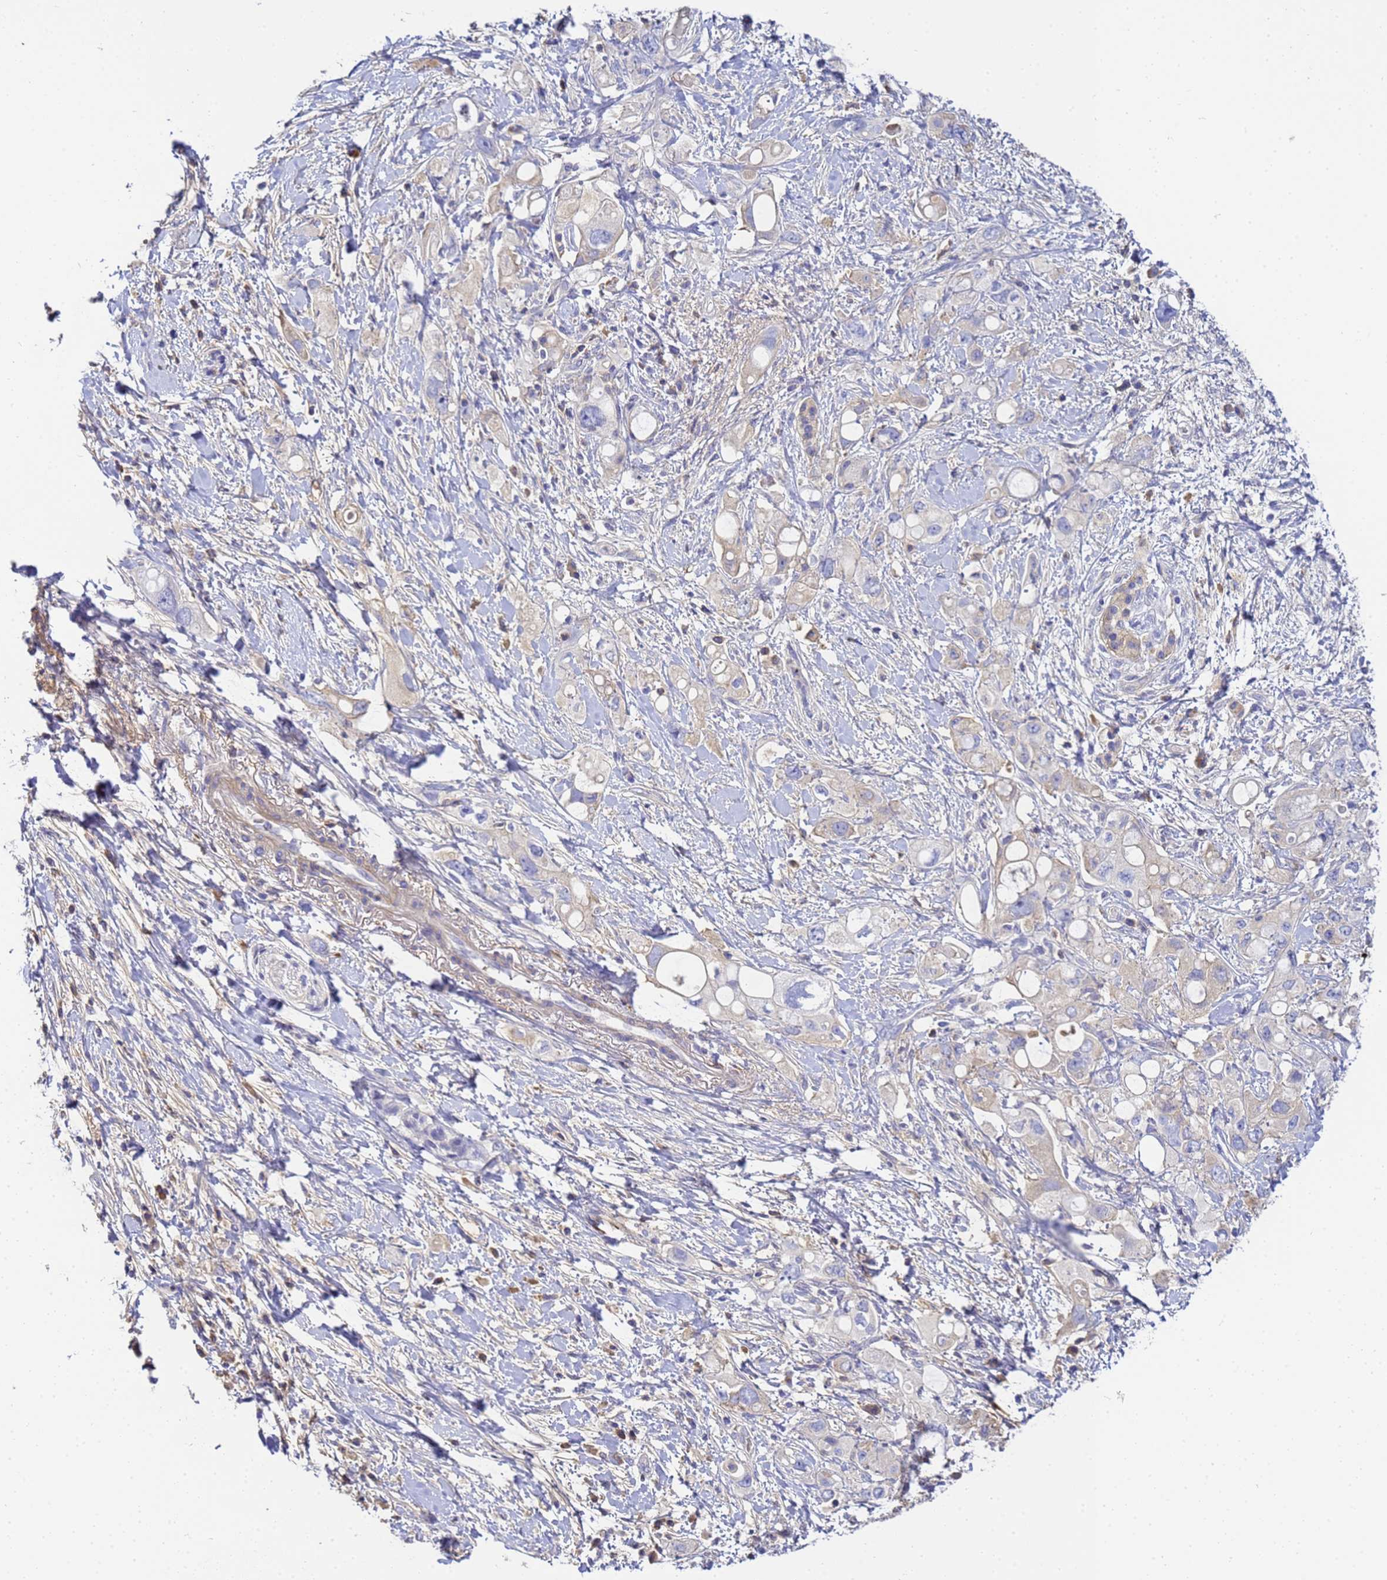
{"staining": {"intensity": "negative", "quantity": "none", "location": "none"}, "tissue": "pancreatic cancer", "cell_type": "Tumor cells", "image_type": "cancer", "snomed": [{"axis": "morphology", "description": "Adenocarcinoma, NOS"}, {"axis": "topography", "description": "Pancreas"}], "caption": "DAB immunohistochemical staining of human pancreatic cancer reveals no significant positivity in tumor cells.", "gene": "TBCD", "patient": {"sex": "female", "age": 56}}